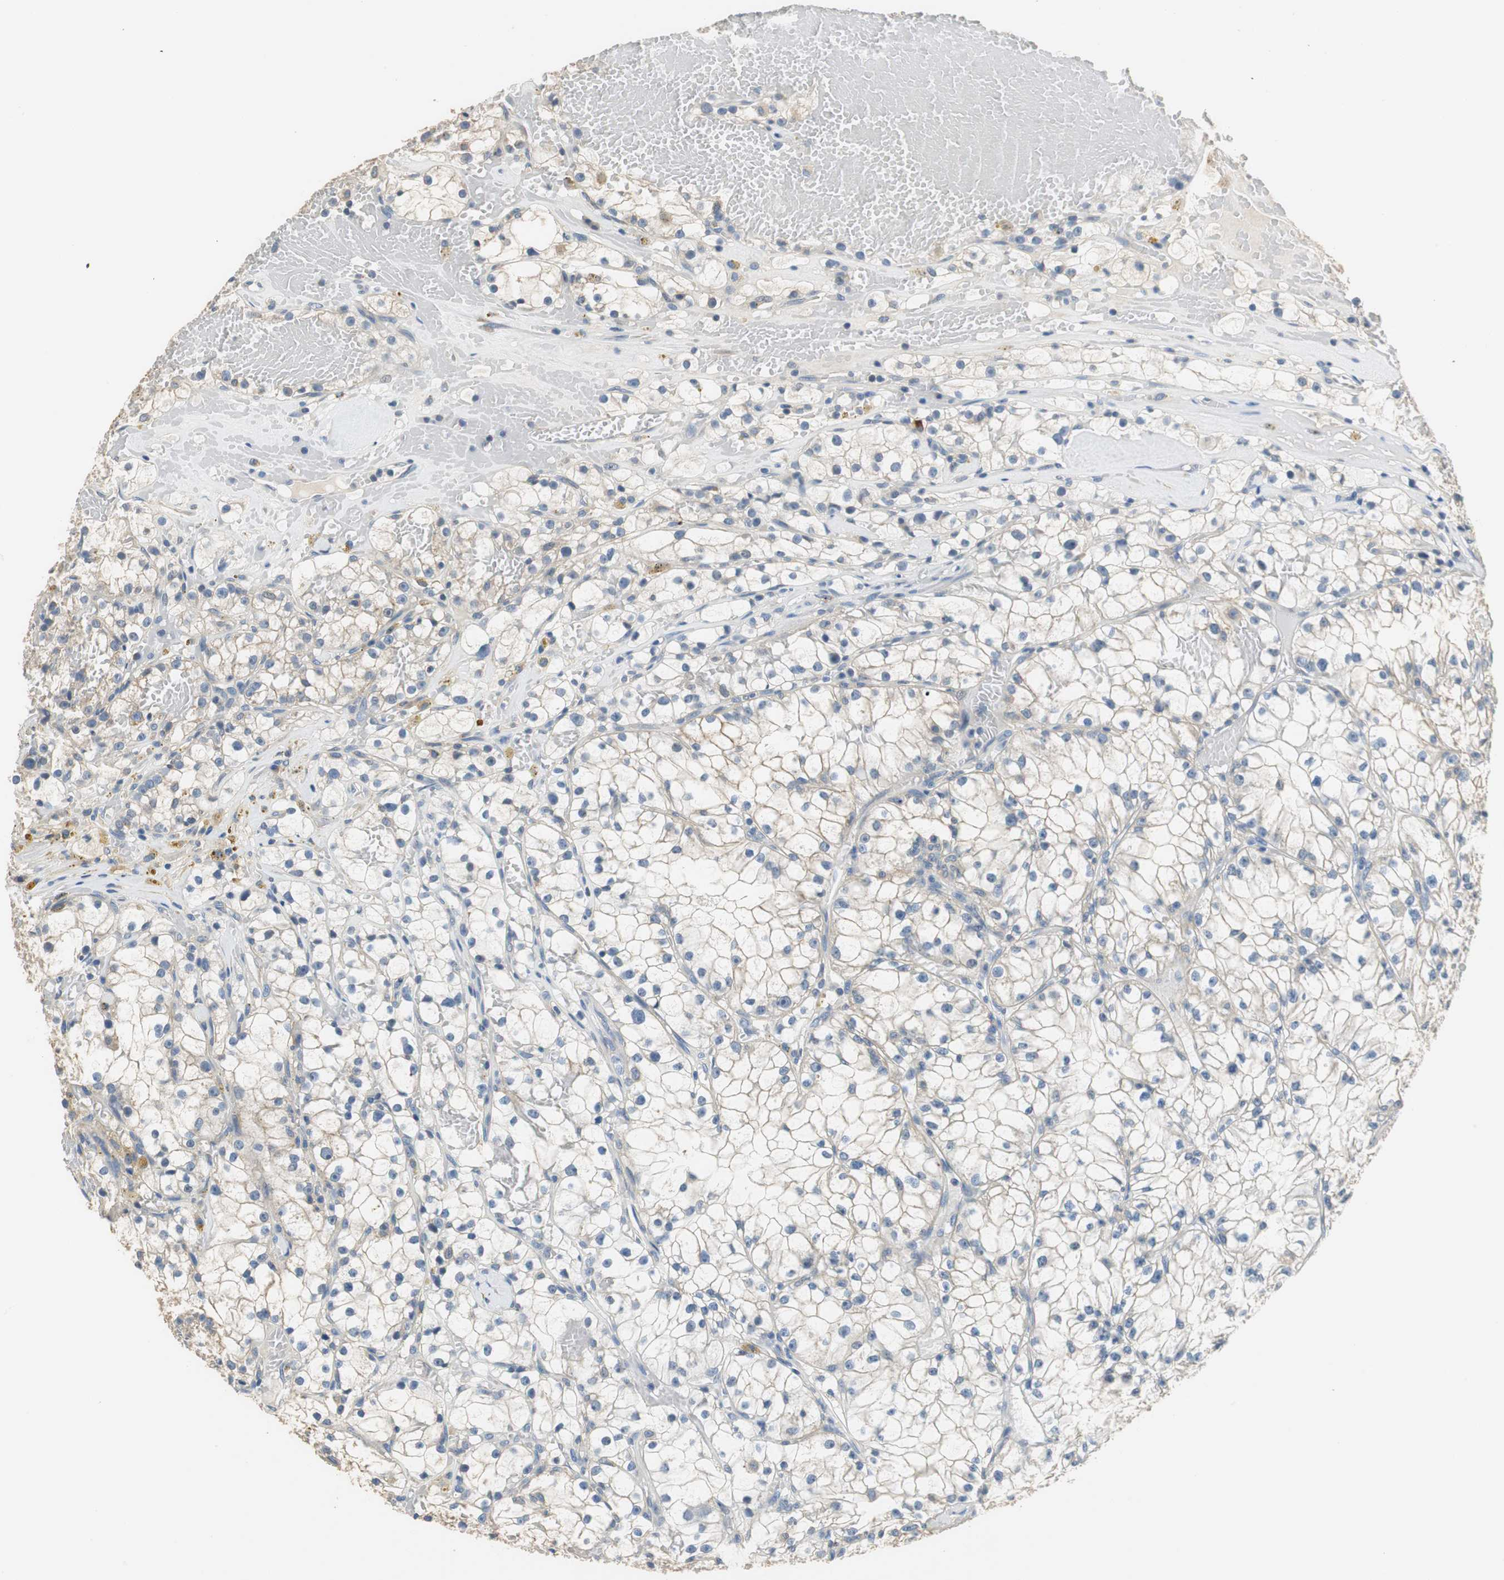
{"staining": {"intensity": "negative", "quantity": "none", "location": "none"}, "tissue": "renal cancer", "cell_type": "Tumor cells", "image_type": "cancer", "snomed": [{"axis": "morphology", "description": "Adenocarcinoma, NOS"}, {"axis": "topography", "description": "Kidney"}], "caption": "An IHC micrograph of renal cancer (adenocarcinoma) is shown. There is no staining in tumor cells of renal cancer (adenocarcinoma).", "gene": "MTIF2", "patient": {"sex": "male", "age": 56}}